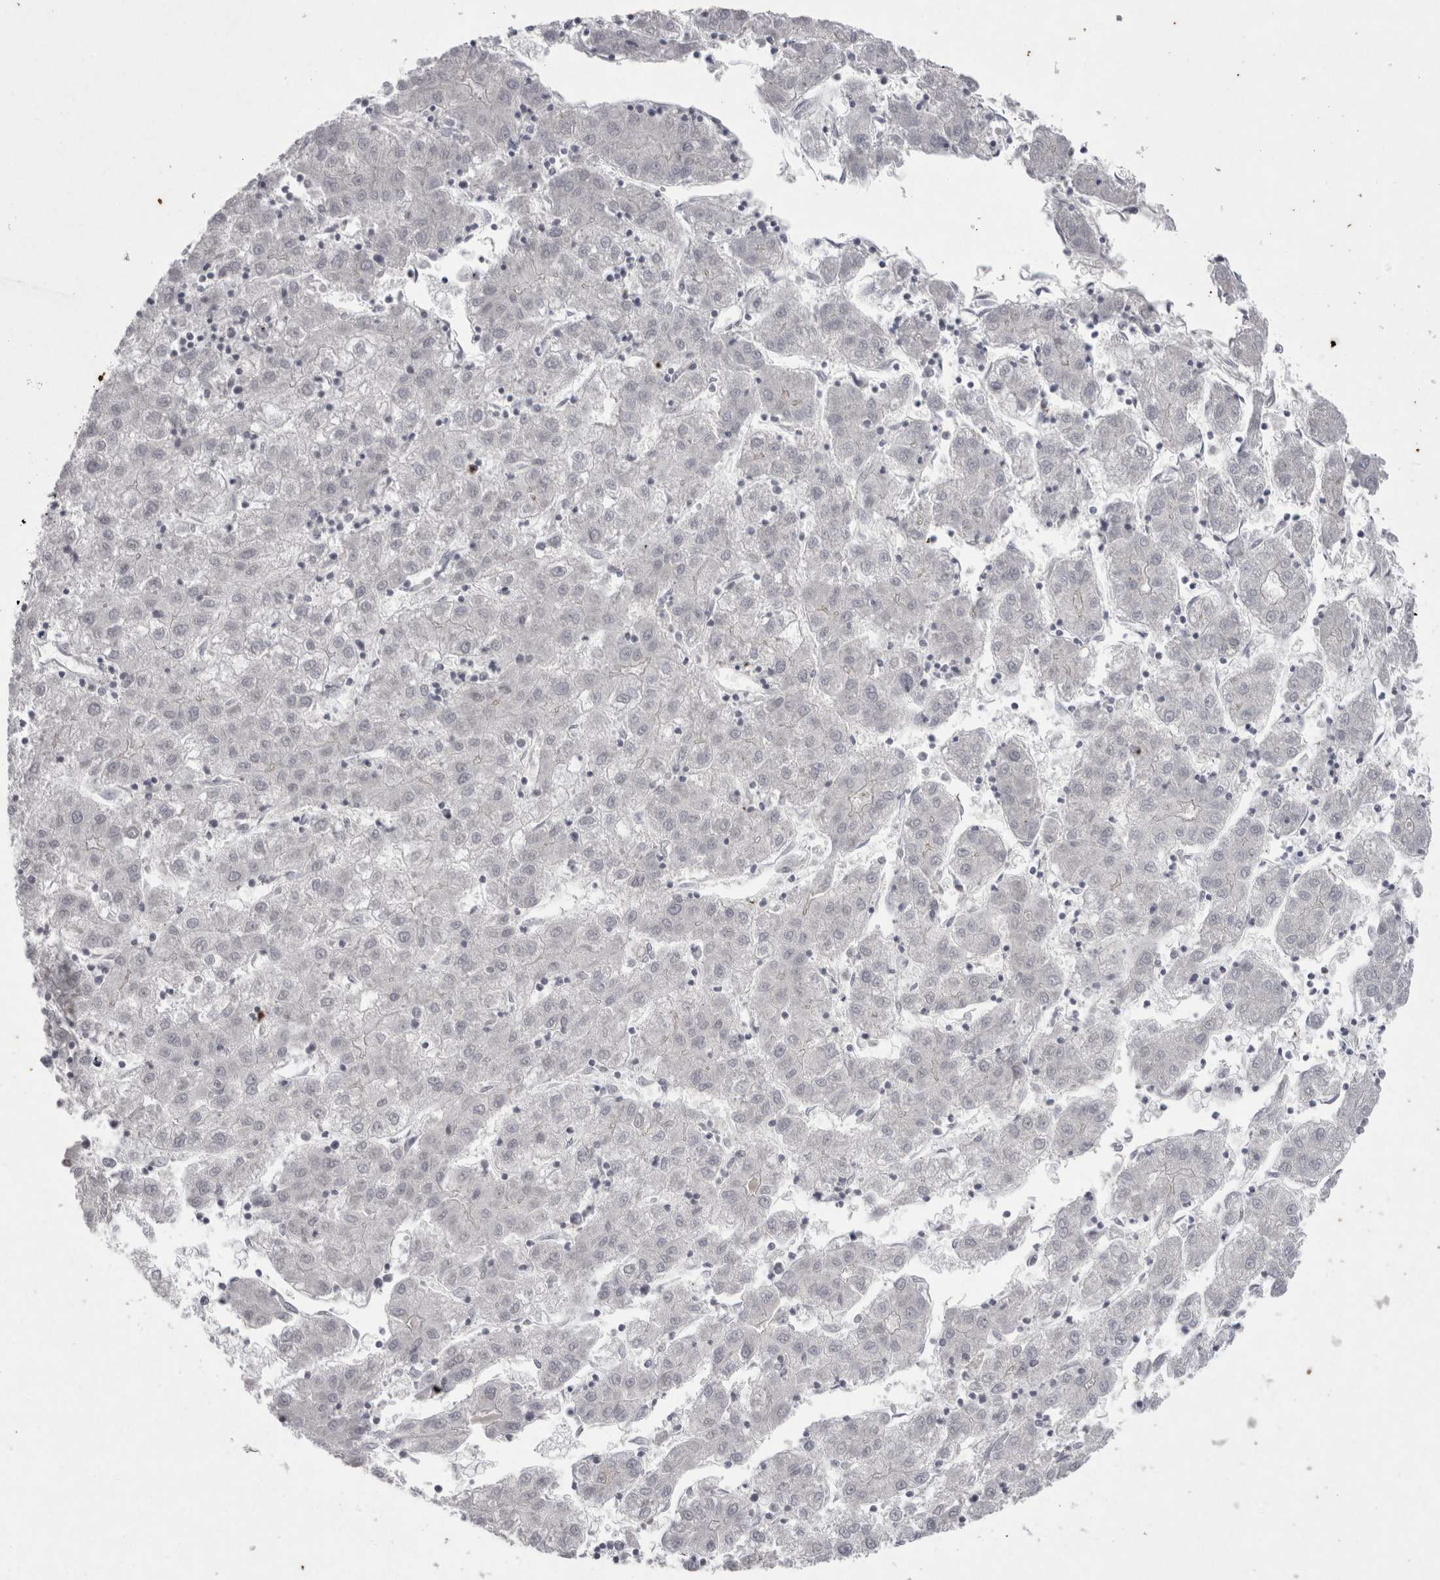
{"staining": {"intensity": "negative", "quantity": "none", "location": "none"}, "tissue": "liver cancer", "cell_type": "Tumor cells", "image_type": "cancer", "snomed": [{"axis": "morphology", "description": "Carcinoma, Hepatocellular, NOS"}, {"axis": "topography", "description": "Liver"}], "caption": "This is an immunohistochemistry (IHC) histopathology image of human liver cancer (hepatocellular carcinoma). There is no positivity in tumor cells.", "gene": "DDX4", "patient": {"sex": "male", "age": 72}}